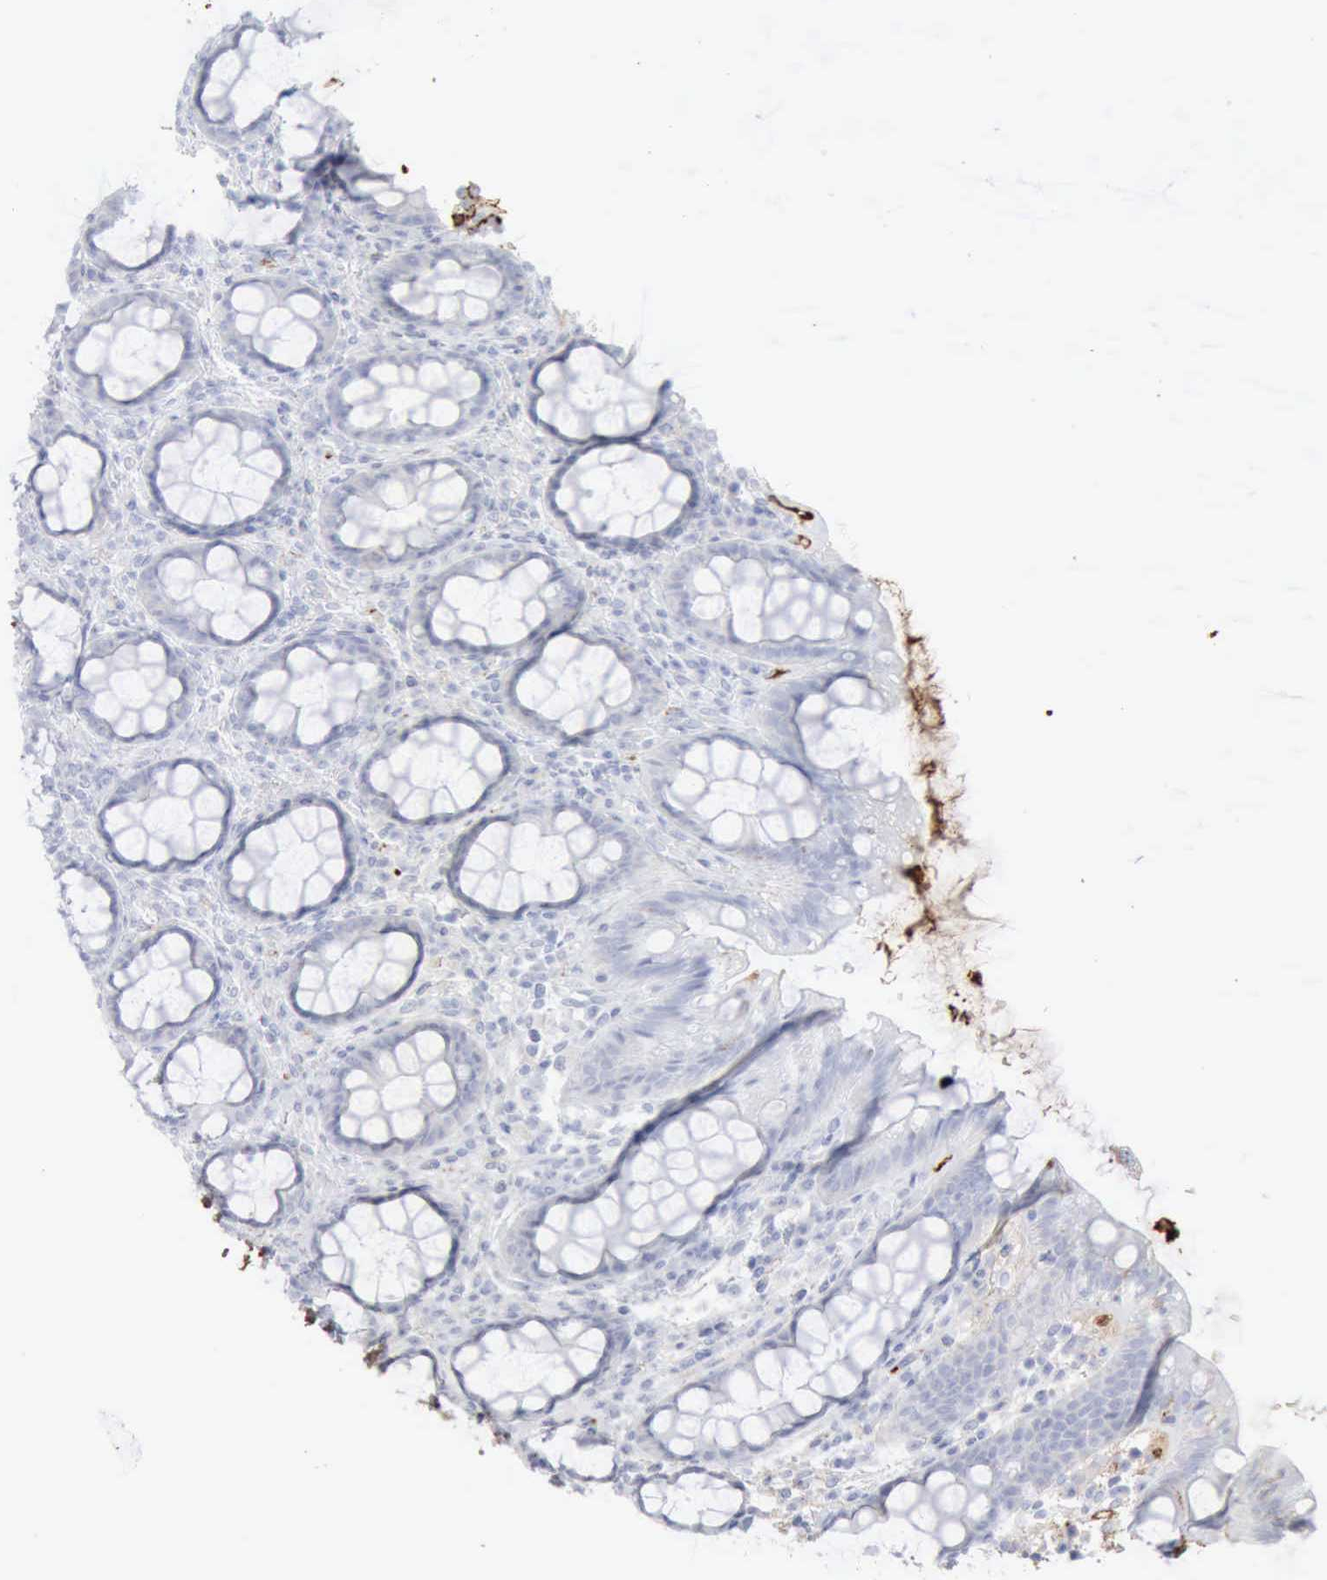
{"staining": {"intensity": "negative", "quantity": "none", "location": "none"}, "tissue": "rectum", "cell_type": "Glandular cells", "image_type": "normal", "snomed": [{"axis": "morphology", "description": "Normal tissue, NOS"}, {"axis": "topography", "description": "Rectum"}], "caption": "Photomicrograph shows no protein staining in glandular cells of unremarkable rectum. (DAB (3,3'-diaminobenzidine) immunohistochemistry with hematoxylin counter stain).", "gene": "C4BPA", "patient": {"sex": "male", "age": 92}}